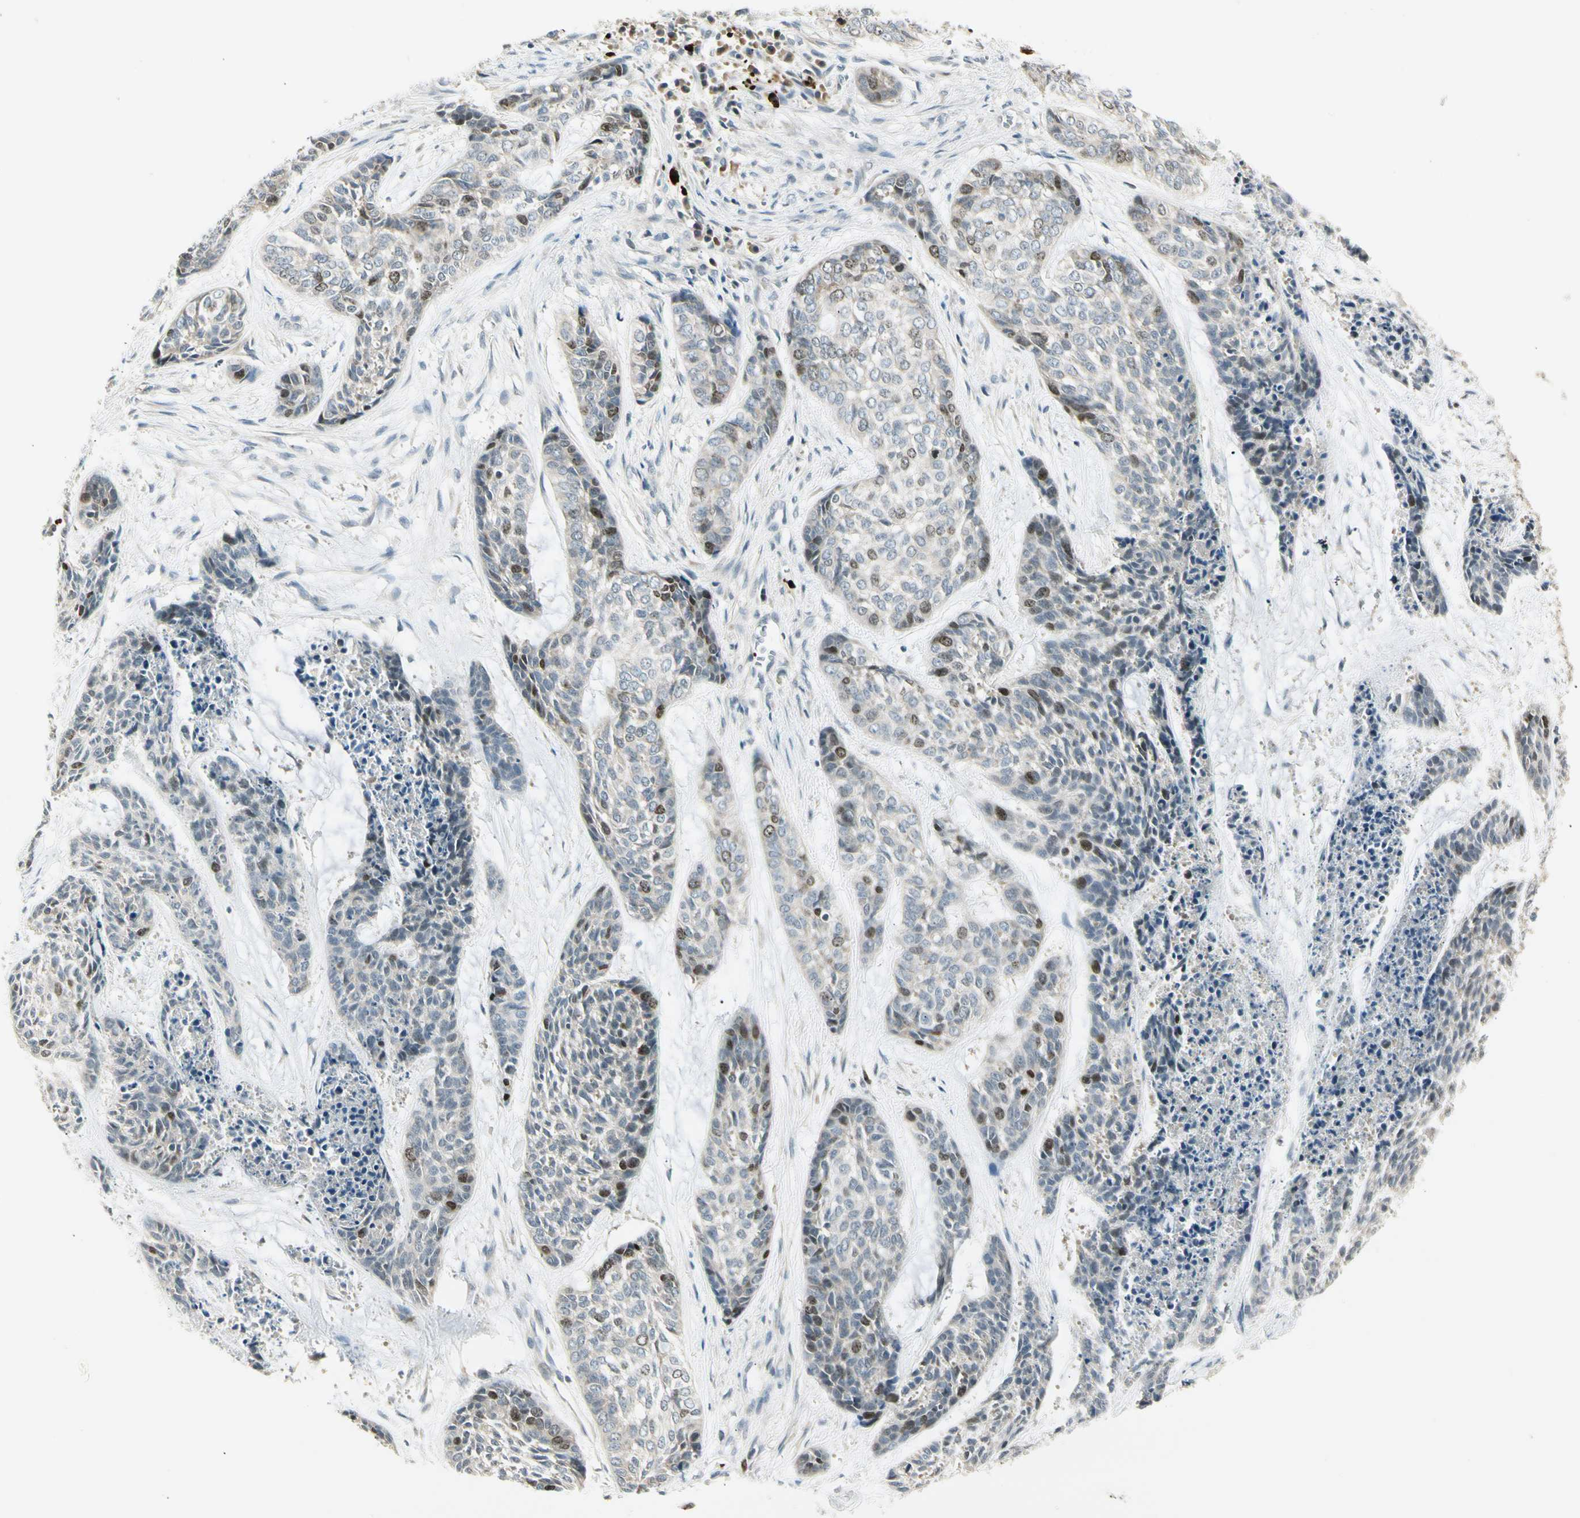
{"staining": {"intensity": "moderate", "quantity": "<25%", "location": "nuclear"}, "tissue": "skin cancer", "cell_type": "Tumor cells", "image_type": "cancer", "snomed": [{"axis": "morphology", "description": "Basal cell carcinoma"}, {"axis": "topography", "description": "Skin"}], "caption": "Skin cancer (basal cell carcinoma) stained for a protein demonstrates moderate nuclear positivity in tumor cells.", "gene": "PITX1", "patient": {"sex": "female", "age": 64}}